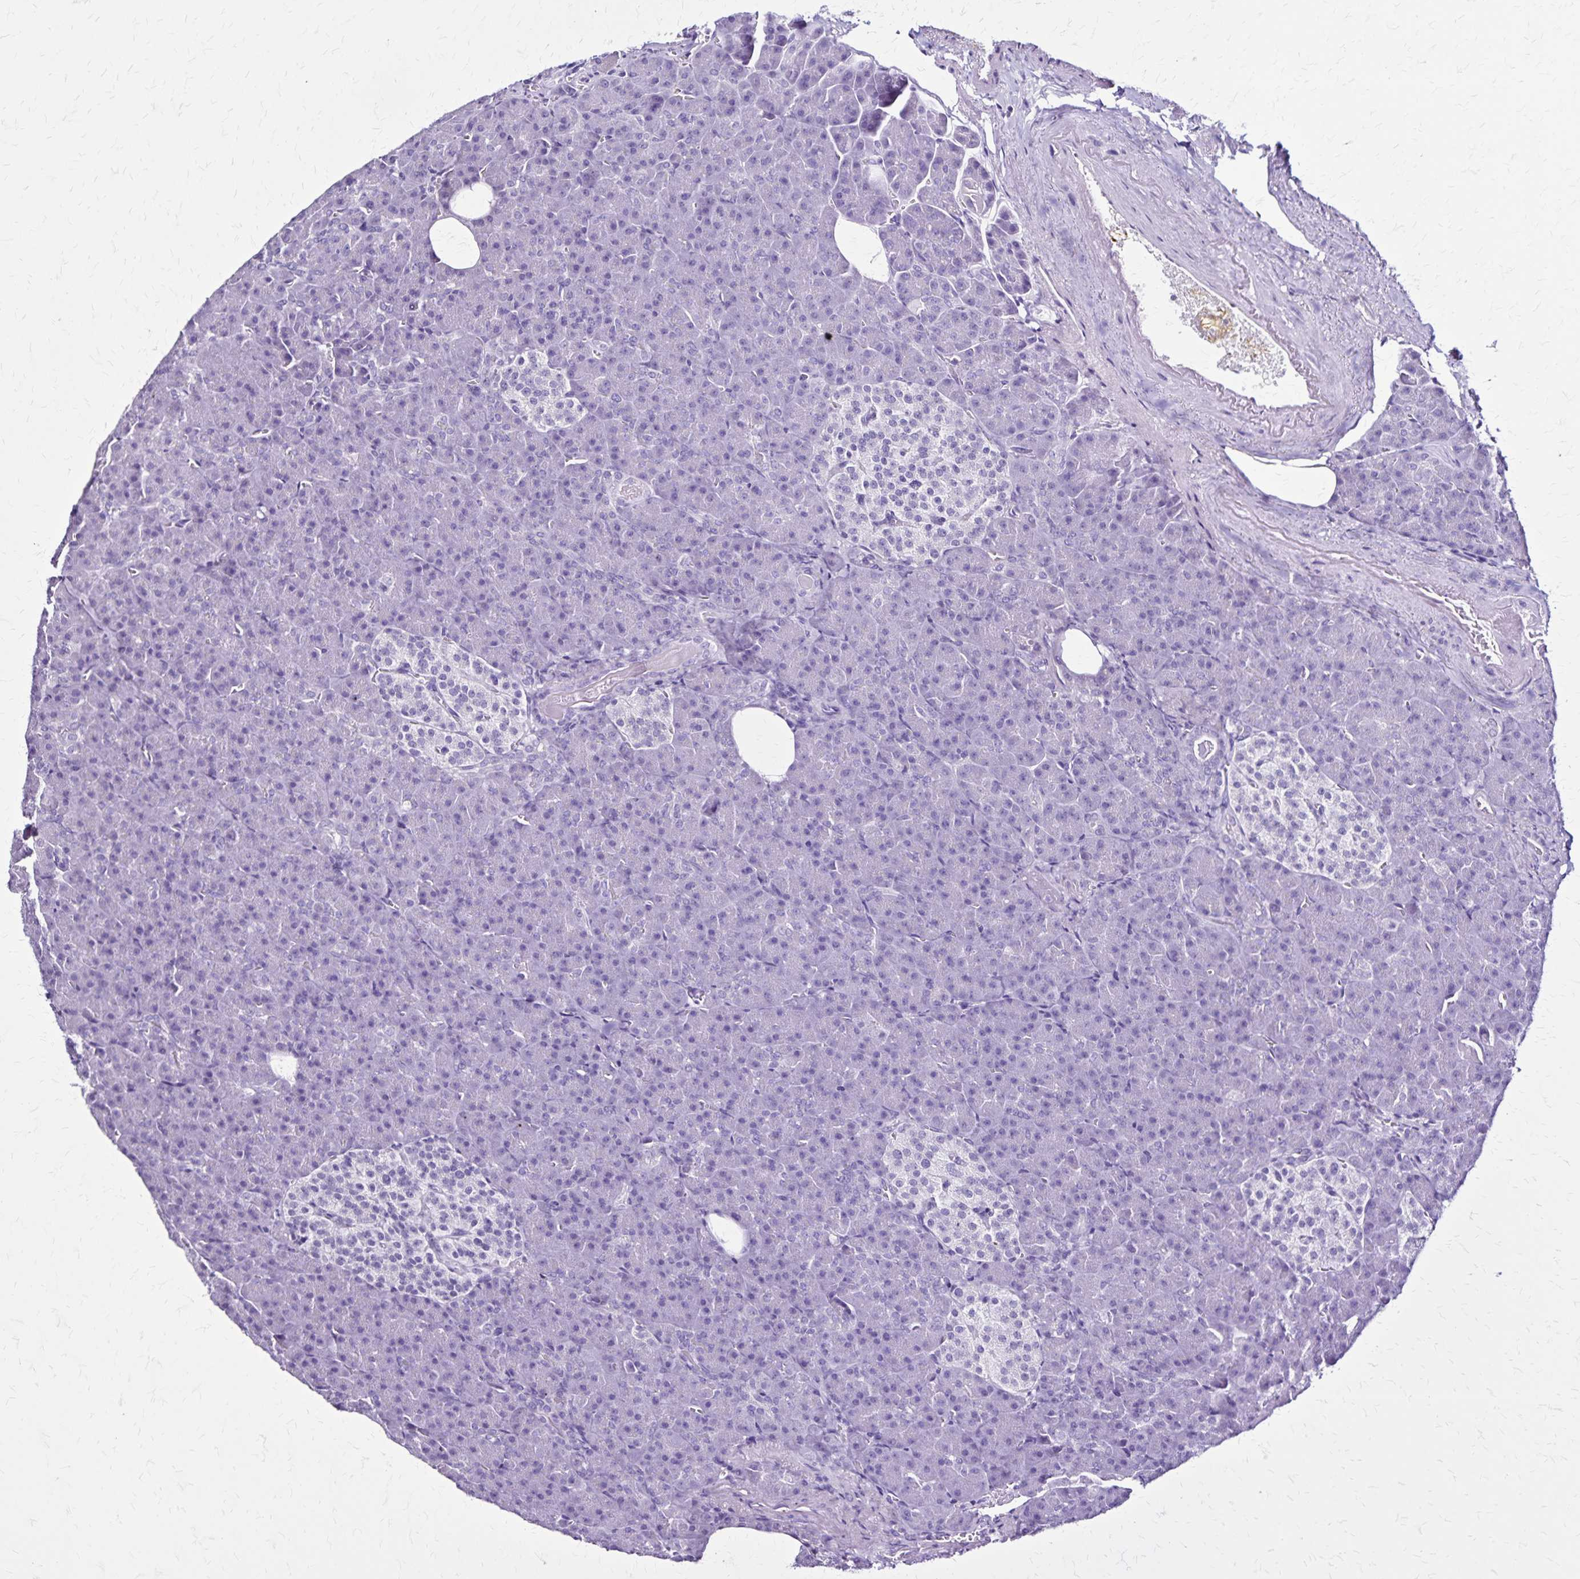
{"staining": {"intensity": "negative", "quantity": "none", "location": "none"}, "tissue": "pancreas", "cell_type": "Exocrine glandular cells", "image_type": "normal", "snomed": [{"axis": "morphology", "description": "Normal tissue, NOS"}, {"axis": "topography", "description": "Pancreas"}], "caption": "A photomicrograph of pancreas stained for a protein reveals no brown staining in exocrine glandular cells.", "gene": "KRT2", "patient": {"sex": "female", "age": 74}}